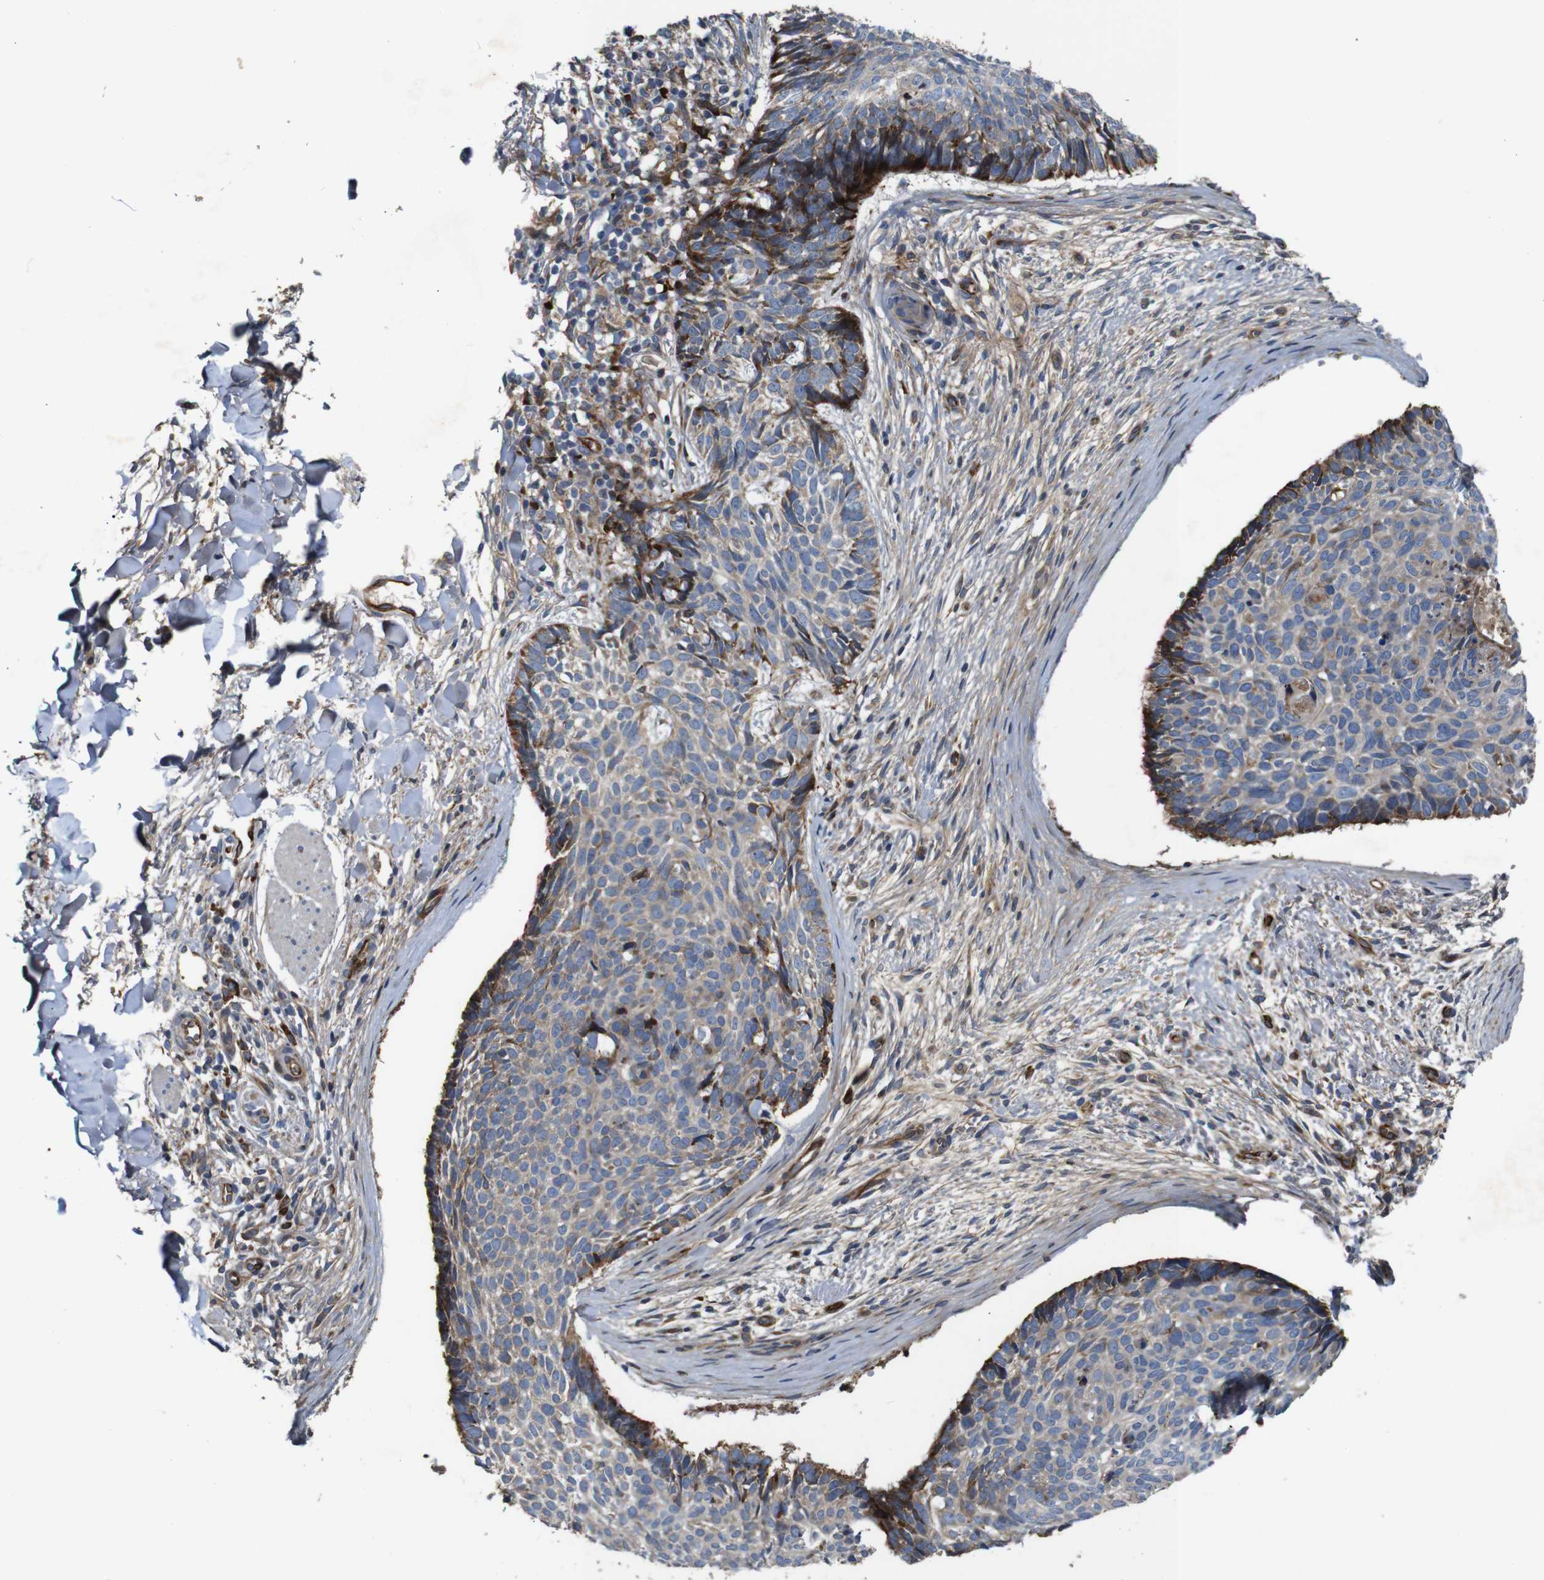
{"staining": {"intensity": "moderate", "quantity": "25%-75%", "location": "cytoplasmic/membranous"}, "tissue": "skin cancer", "cell_type": "Tumor cells", "image_type": "cancer", "snomed": [{"axis": "morphology", "description": "Normal tissue, NOS"}, {"axis": "morphology", "description": "Basal cell carcinoma"}, {"axis": "topography", "description": "Skin"}], "caption": "Protein staining demonstrates moderate cytoplasmic/membranous staining in about 25%-75% of tumor cells in basal cell carcinoma (skin). The protein is shown in brown color, while the nuclei are stained blue.", "gene": "UBE2G2", "patient": {"sex": "female", "age": 56}}